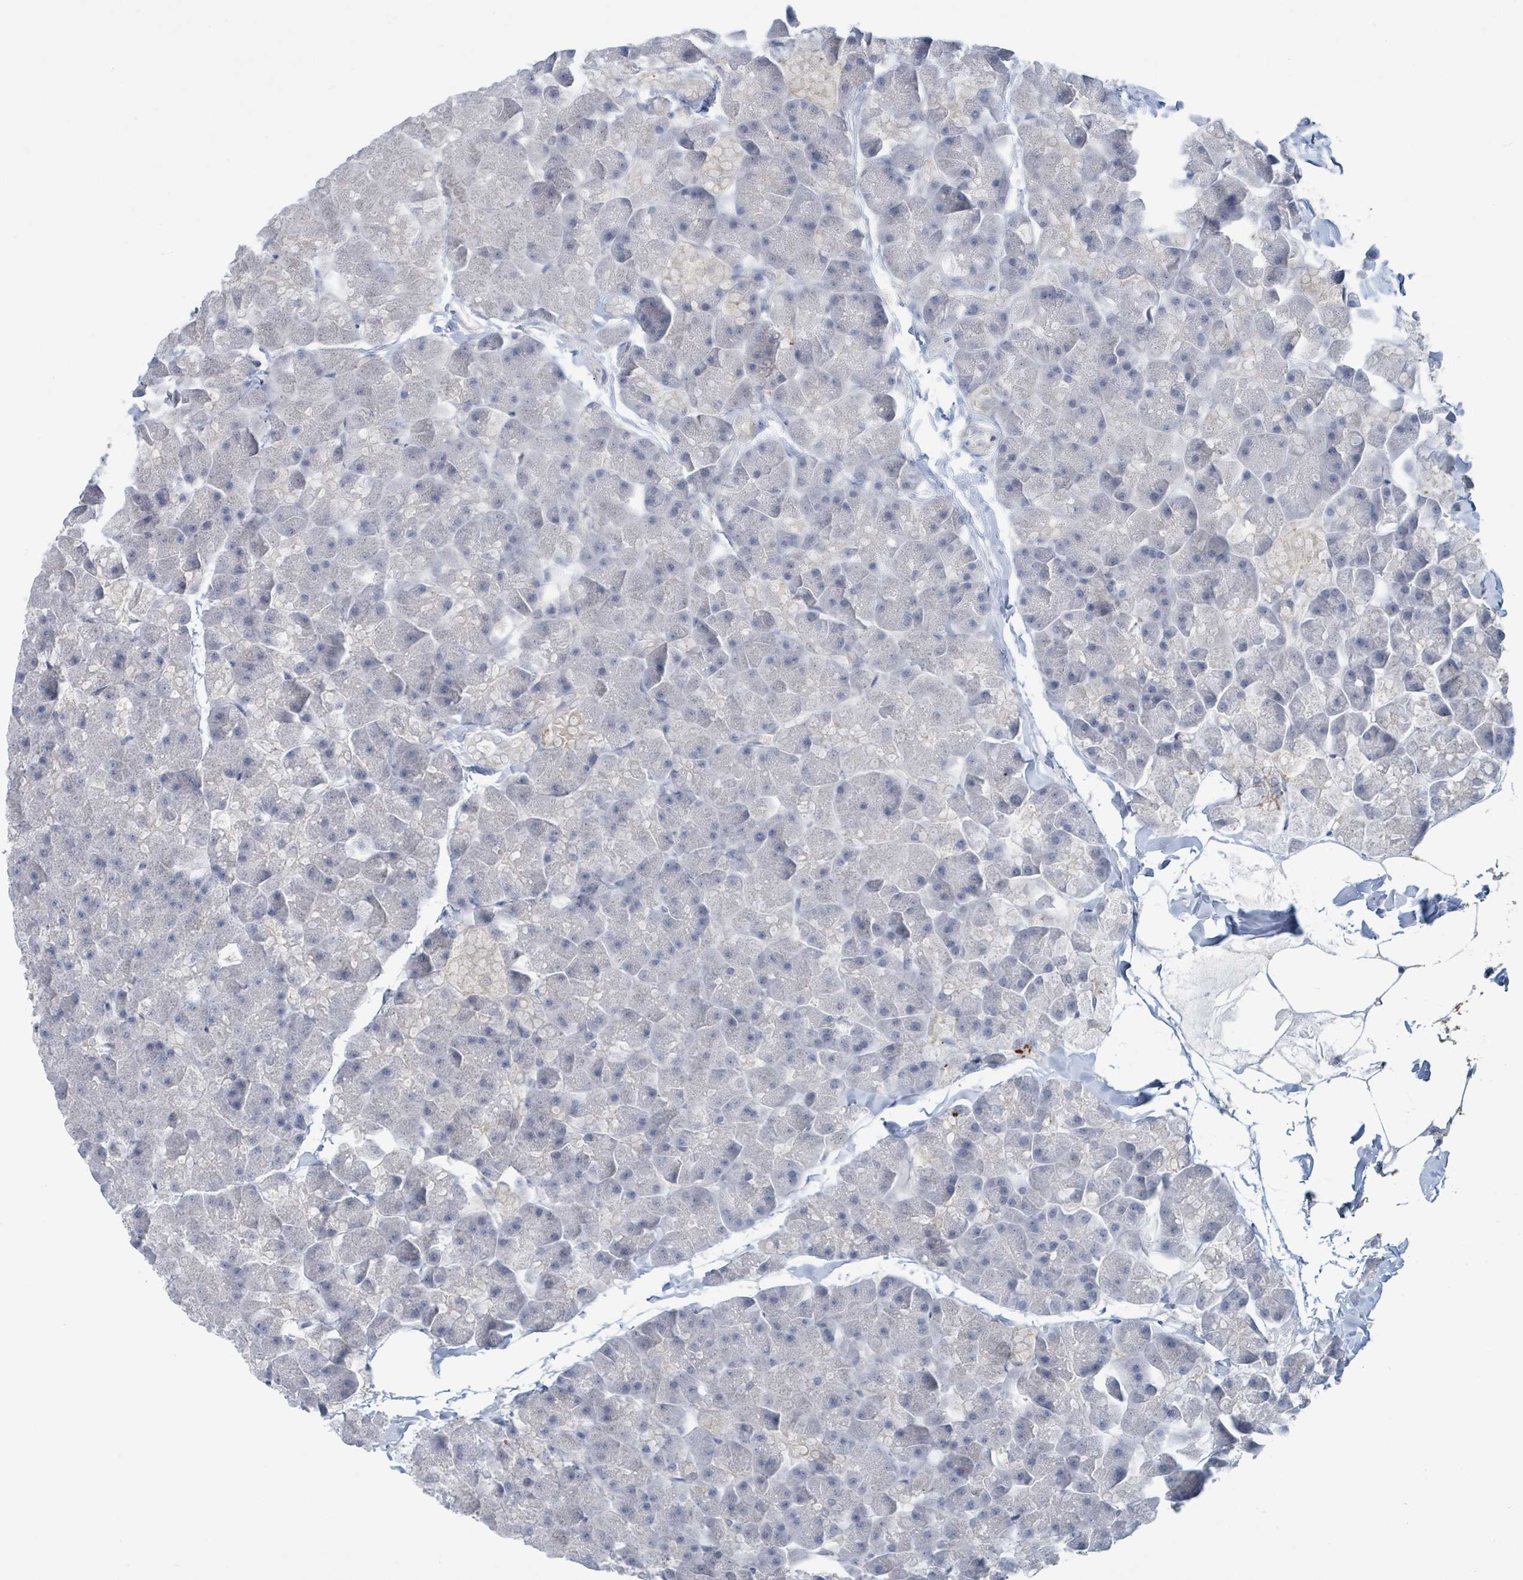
{"staining": {"intensity": "moderate", "quantity": "25%-75%", "location": "cytoplasmic/membranous"}, "tissue": "pancreas", "cell_type": "Exocrine glandular cells", "image_type": "normal", "snomed": [{"axis": "morphology", "description": "Normal tissue, NOS"}, {"axis": "topography", "description": "Pancreas"}], "caption": "Approximately 25%-75% of exocrine glandular cells in benign pancreas demonstrate moderate cytoplasmic/membranous protein staining as visualized by brown immunohistochemical staining.", "gene": "ANKRD55", "patient": {"sex": "male", "age": 35}}